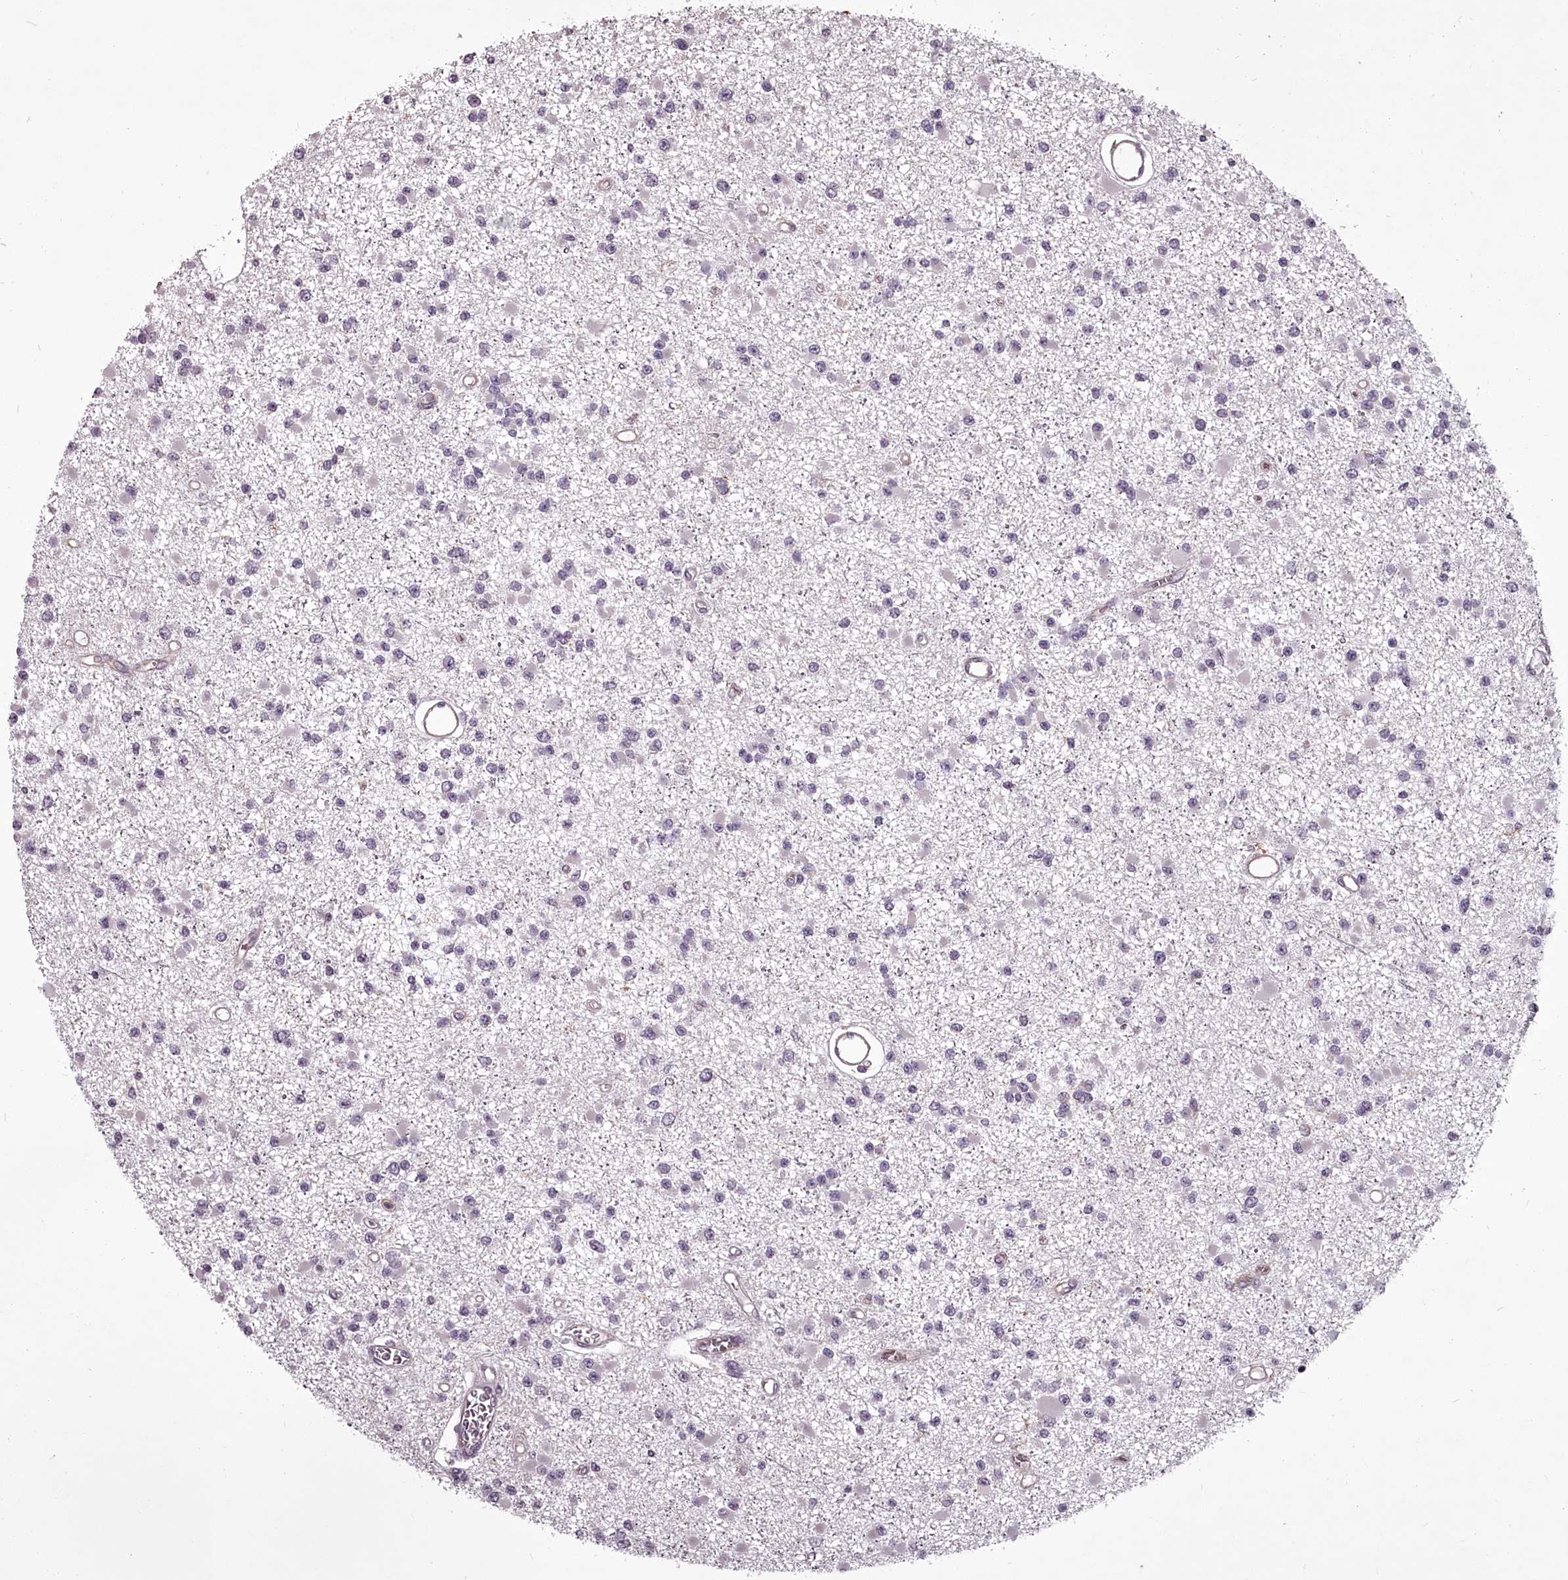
{"staining": {"intensity": "negative", "quantity": "none", "location": "none"}, "tissue": "glioma", "cell_type": "Tumor cells", "image_type": "cancer", "snomed": [{"axis": "morphology", "description": "Glioma, malignant, Low grade"}, {"axis": "topography", "description": "Brain"}], "caption": "A histopathology image of human glioma is negative for staining in tumor cells.", "gene": "STX6", "patient": {"sex": "female", "age": 22}}